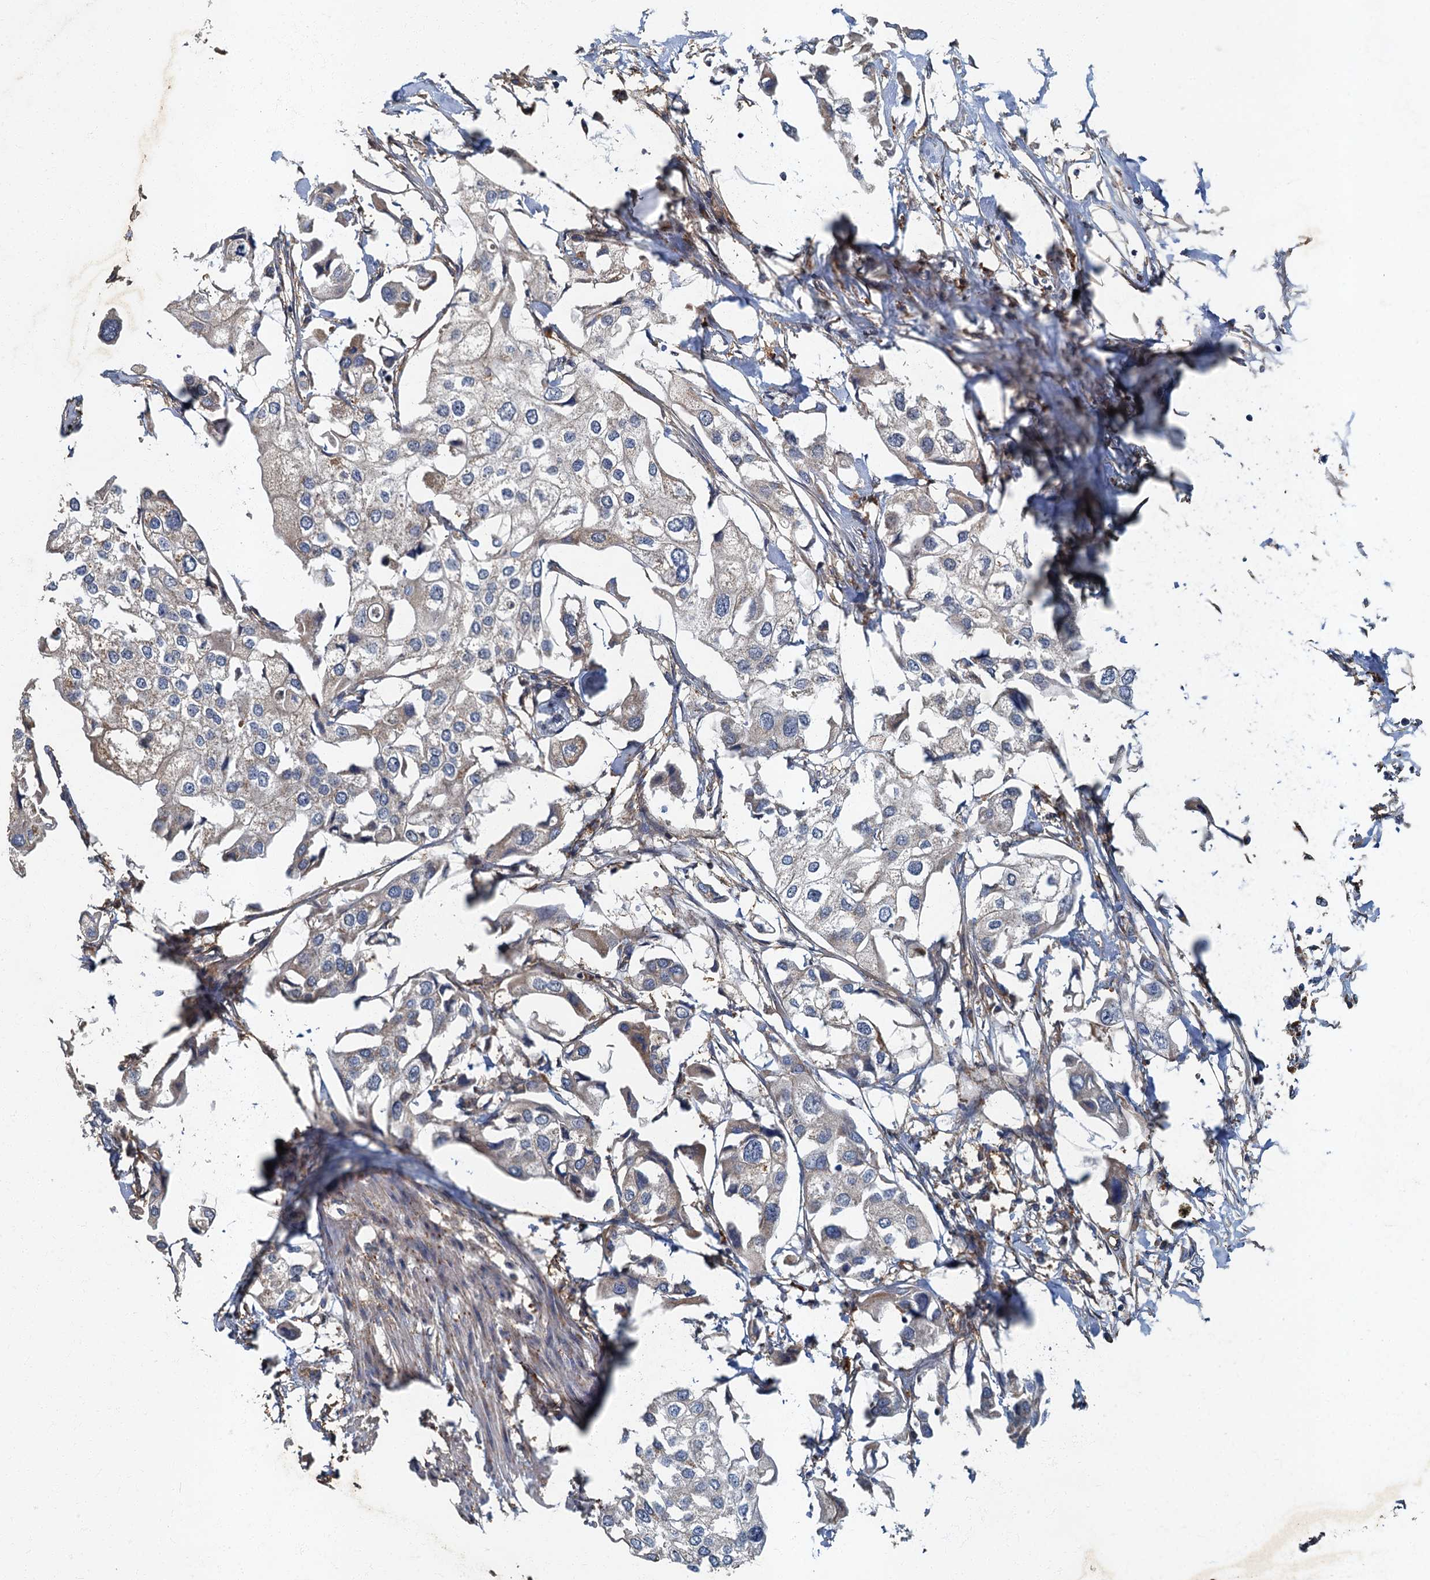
{"staining": {"intensity": "negative", "quantity": "none", "location": "none"}, "tissue": "urothelial cancer", "cell_type": "Tumor cells", "image_type": "cancer", "snomed": [{"axis": "morphology", "description": "Urothelial carcinoma, High grade"}, {"axis": "topography", "description": "Urinary bladder"}], "caption": "The image demonstrates no significant positivity in tumor cells of urothelial cancer.", "gene": "ARL11", "patient": {"sex": "male", "age": 64}}